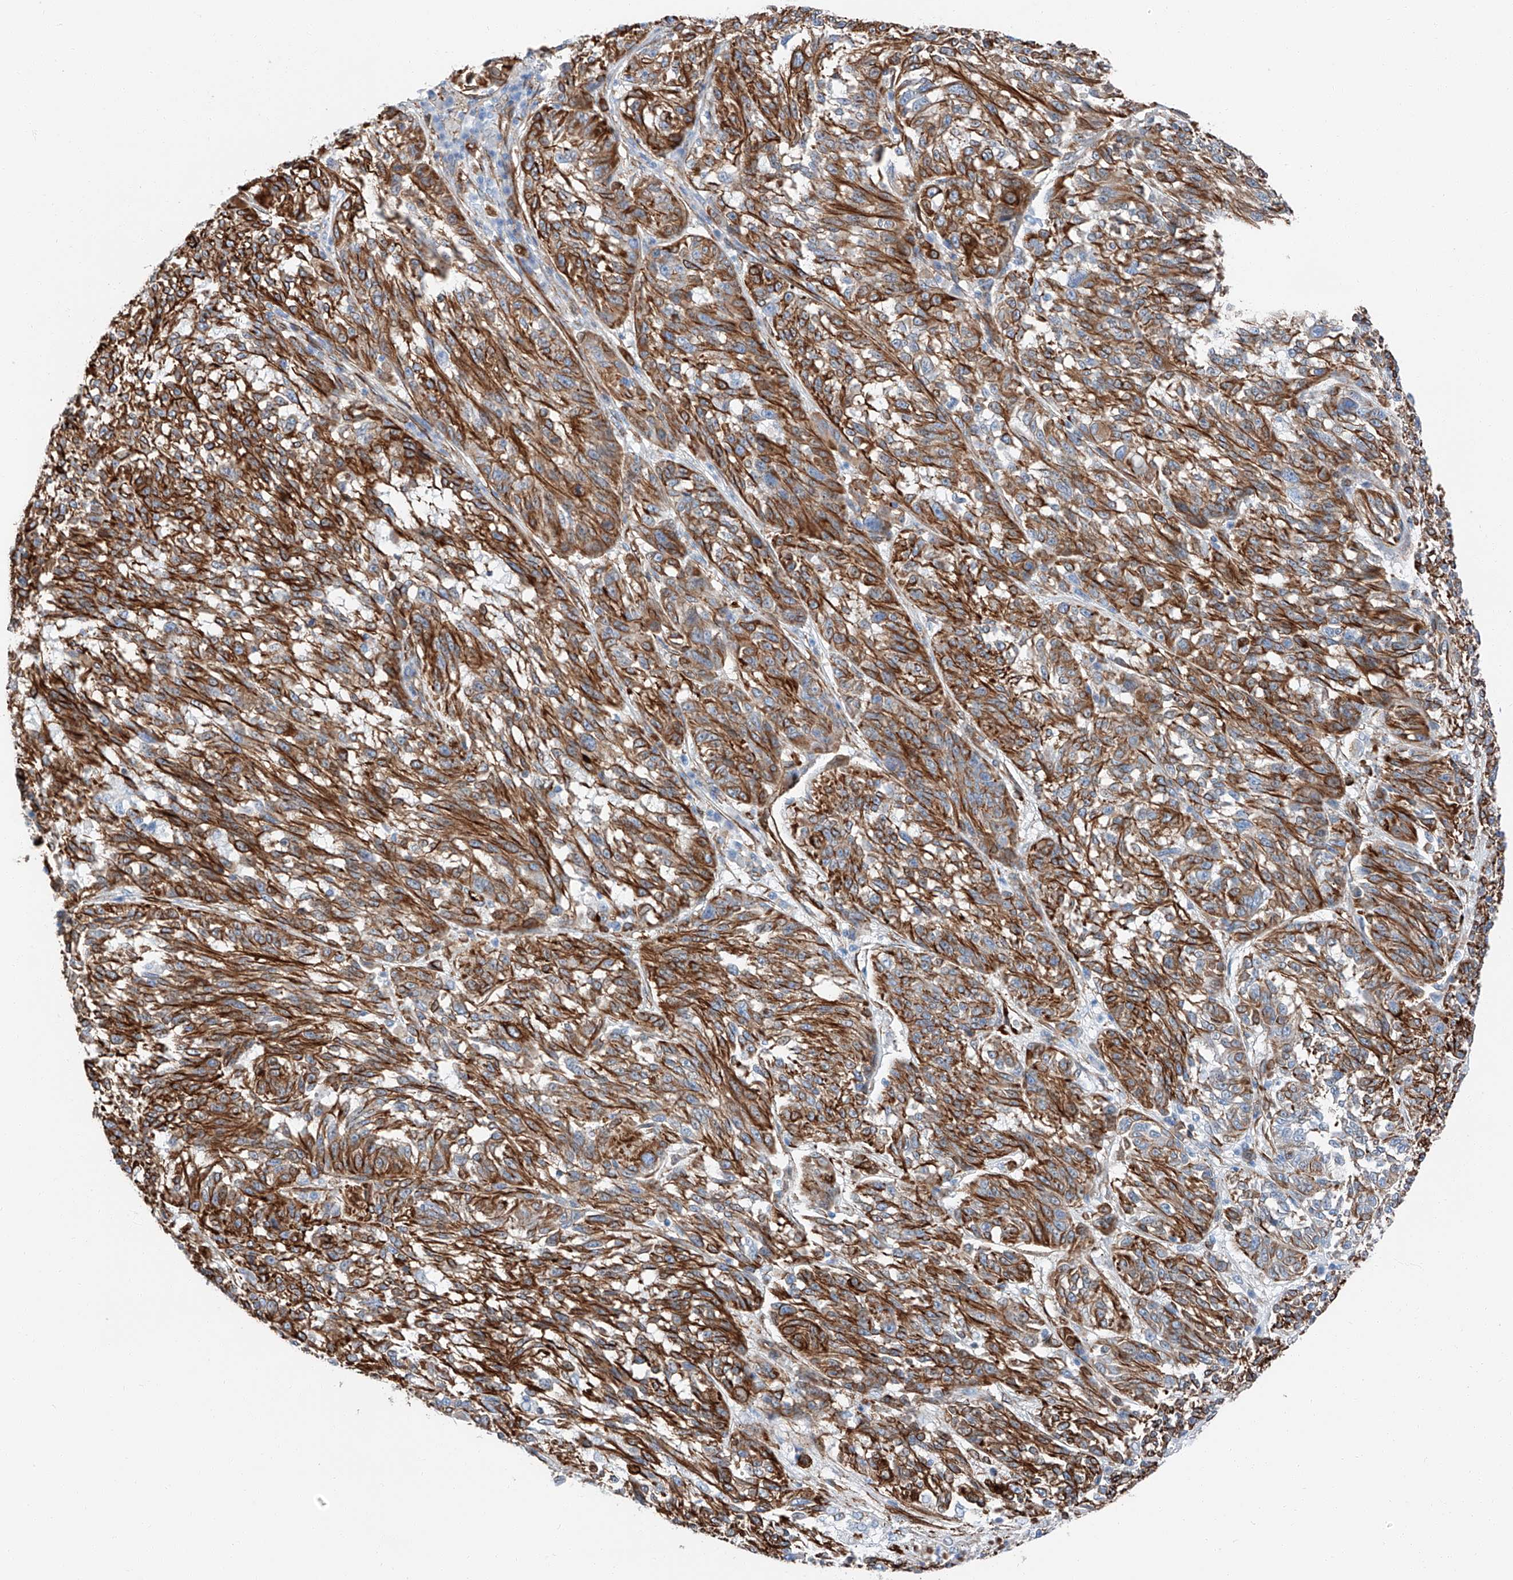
{"staining": {"intensity": "moderate", "quantity": ">75%", "location": "cytoplasmic/membranous"}, "tissue": "melanoma", "cell_type": "Tumor cells", "image_type": "cancer", "snomed": [{"axis": "morphology", "description": "Malignant melanoma, NOS"}, {"axis": "topography", "description": "Skin"}], "caption": "Protein staining of melanoma tissue shows moderate cytoplasmic/membranous expression in approximately >75% of tumor cells.", "gene": "ZNF804A", "patient": {"sex": "male", "age": 53}}